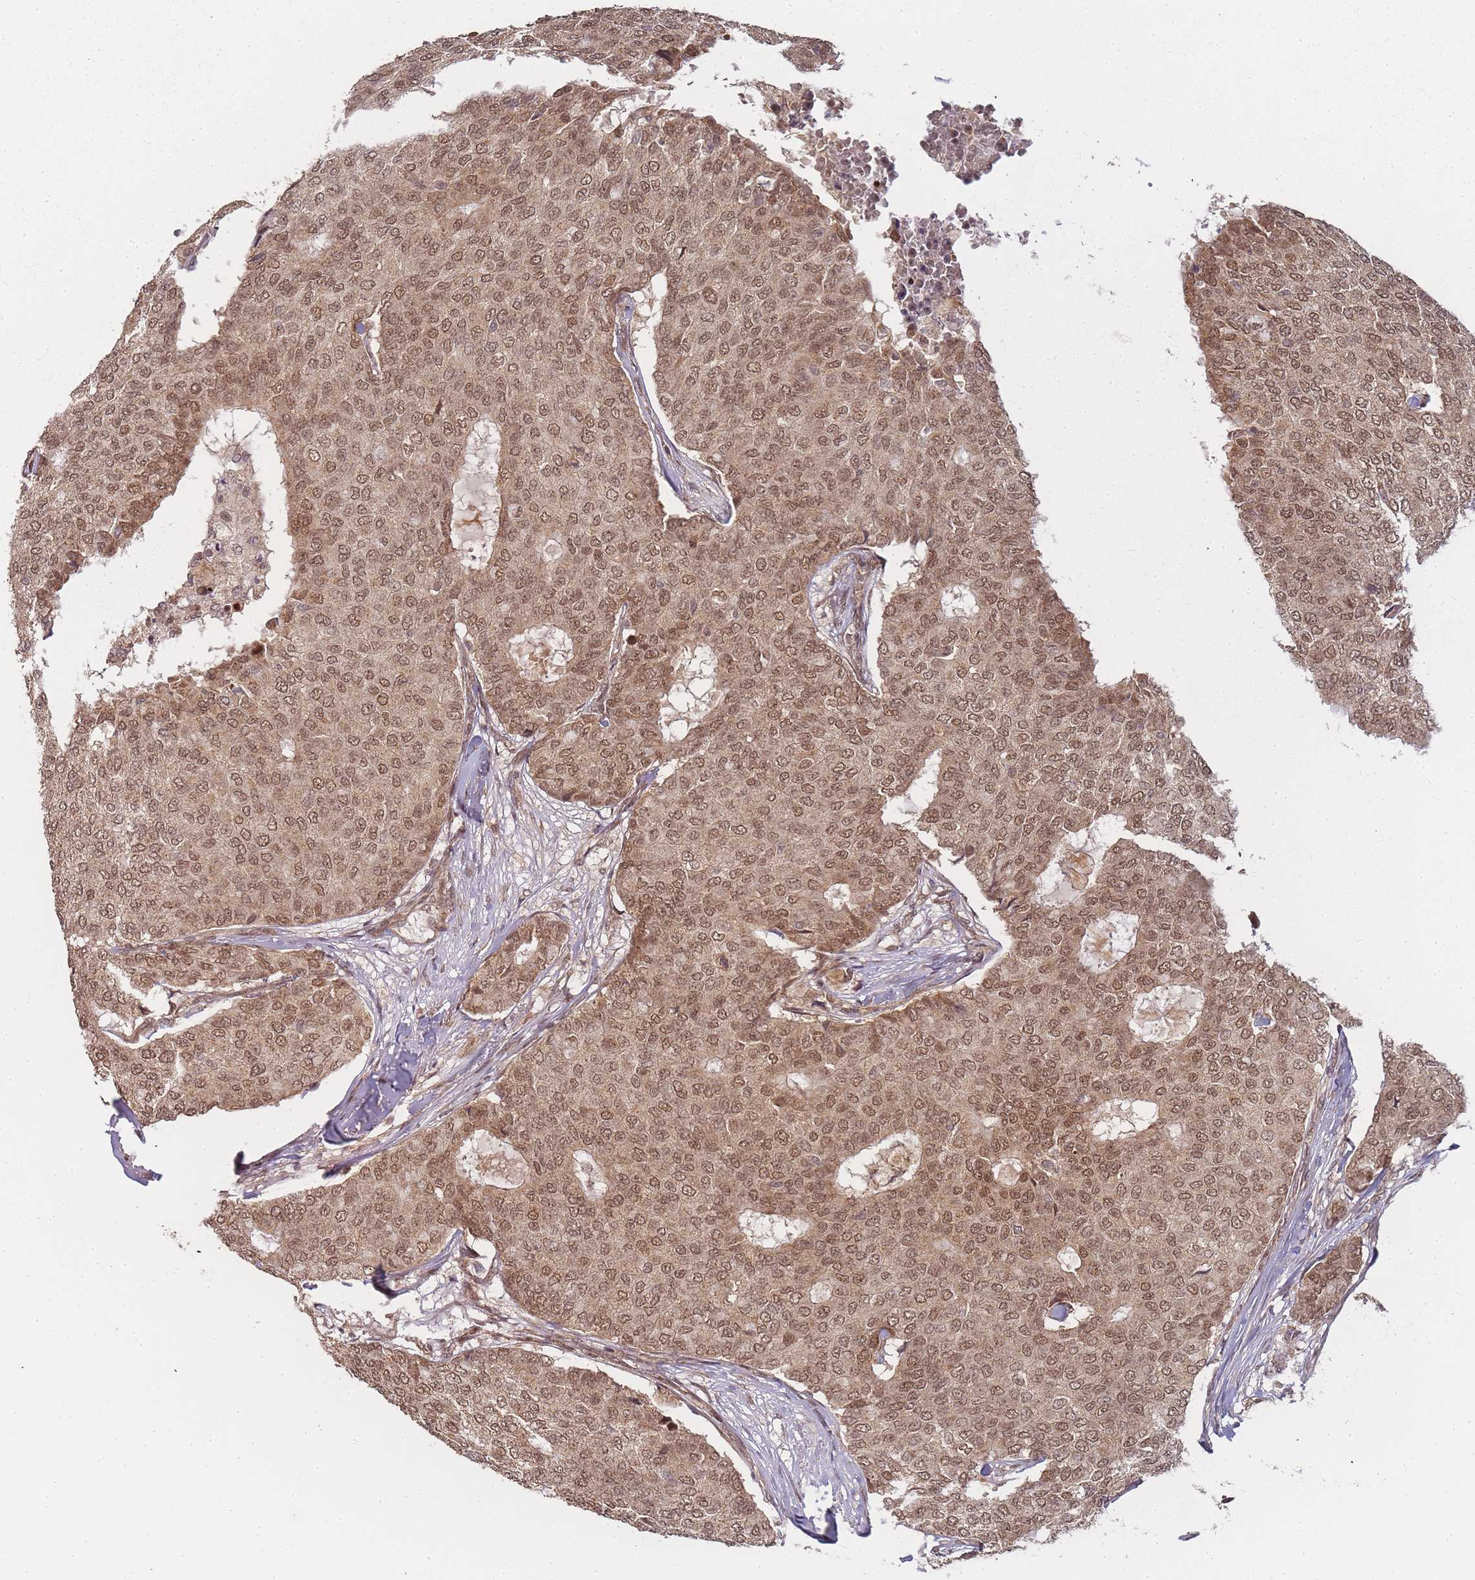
{"staining": {"intensity": "moderate", "quantity": ">75%", "location": "cytoplasmic/membranous,nuclear"}, "tissue": "breast cancer", "cell_type": "Tumor cells", "image_type": "cancer", "snomed": [{"axis": "morphology", "description": "Duct carcinoma"}, {"axis": "topography", "description": "Breast"}], "caption": "This is a micrograph of immunohistochemistry (IHC) staining of breast cancer, which shows moderate staining in the cytoplasmic/membranous and nuclear of tumor cells.", "gene": "ZNF497", "patient": {"sex": "female", "age": 75}}